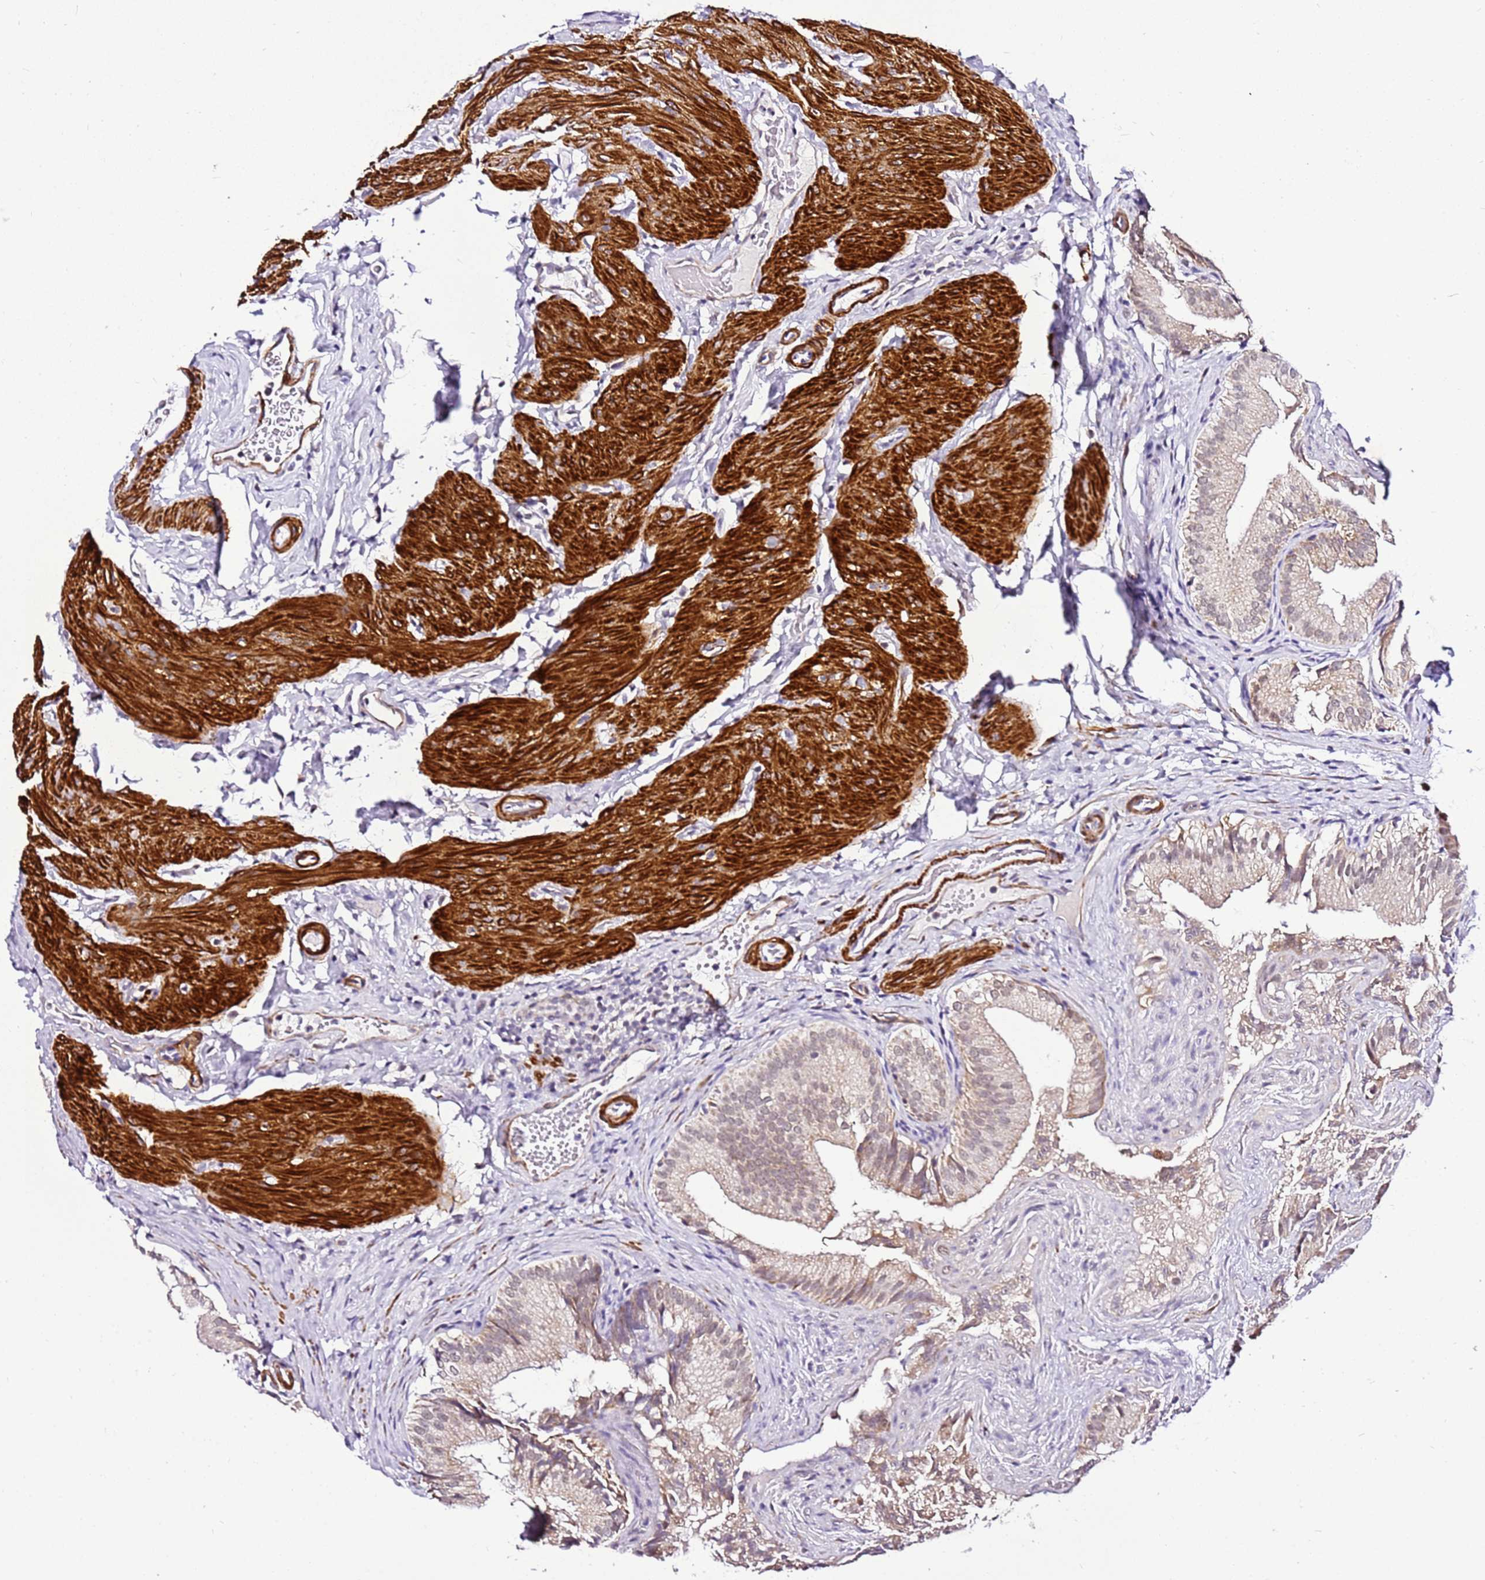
{"staining": {"intensity": "weak", "quantity": "<25%", "location": "cytoplasmic/membranous"}, "tissue": "gallbladder", "cell_type": "Glandular cells", "image_type": "normal", "snomed": [{"axis": "morphology", "description": "Normal tissue, NOS"}, {"axis": "topography", "description": "Gallbladder"}], "caption": "Immunohistochemistry photomicrograph of unremarkable gallbladder: gallbladder stained with DAB (3,3'-diaminobenzidine) exhibits no significant protein positivity in glandular cells.", "gene": "SMIM4", "patient": {"sex": "female", "age": 30}}